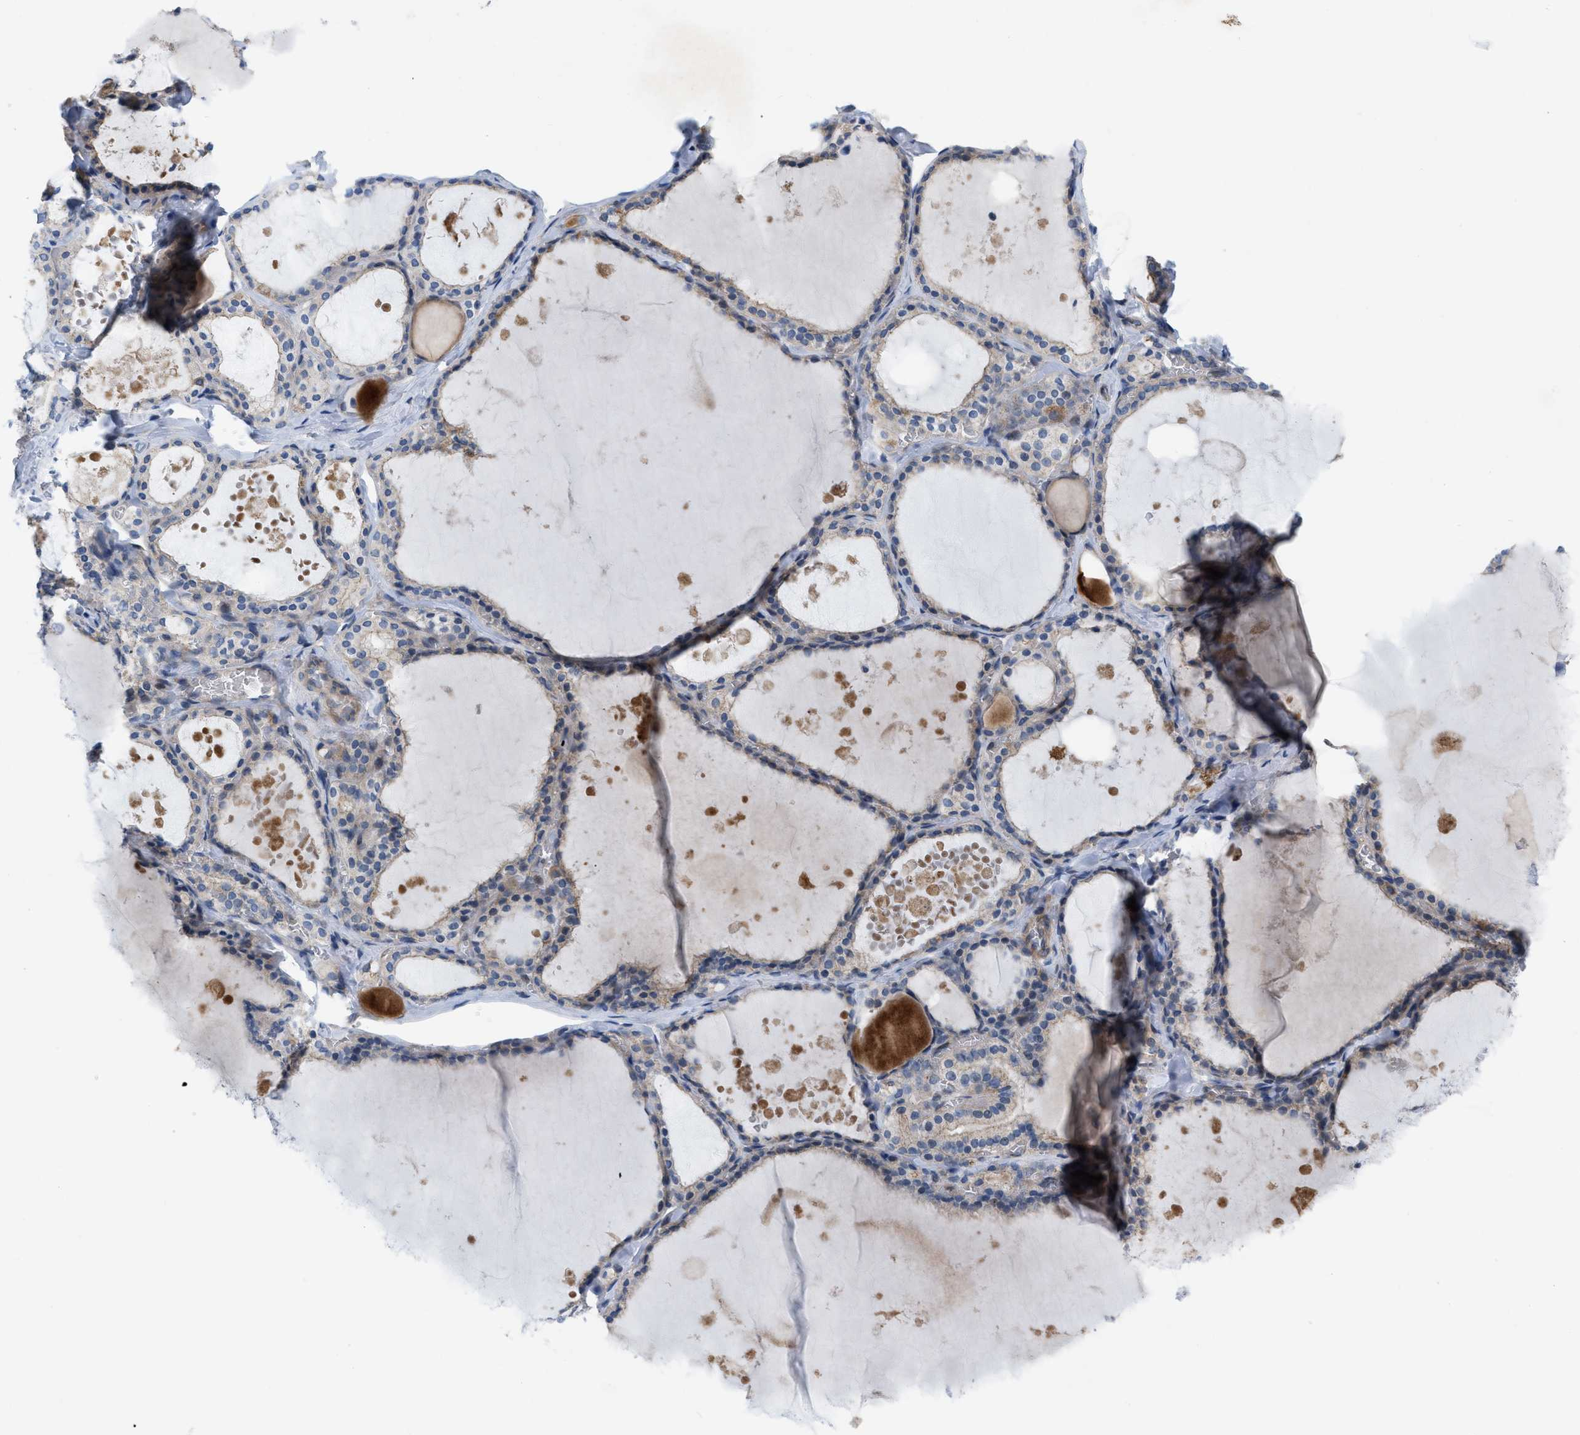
{"staining": {"intensity": "weak", "quantity": "25%-75%", "location": "cytoplasmic/membranous"}, "tissue": "thyroid gland", "cell_type": "Glandular cells", "image_type": "normal", "snomed": [{"axis": "morphology", "description": "Normal tissue, NOS"}, {"axis": "topography", "description": "Thyroid gland"}], "caption": "A brown stain highlights weak cytoplasmic/membranous expression of a protein in glandular cells of unremarkable human thyroid gland. The staining was performed using DAB, with brown indicating positive protein expression. Nuclei are stained blue with hematoxylin.", "gene": "NDEL1", "patient": {"sex": "male", "age": 56}}